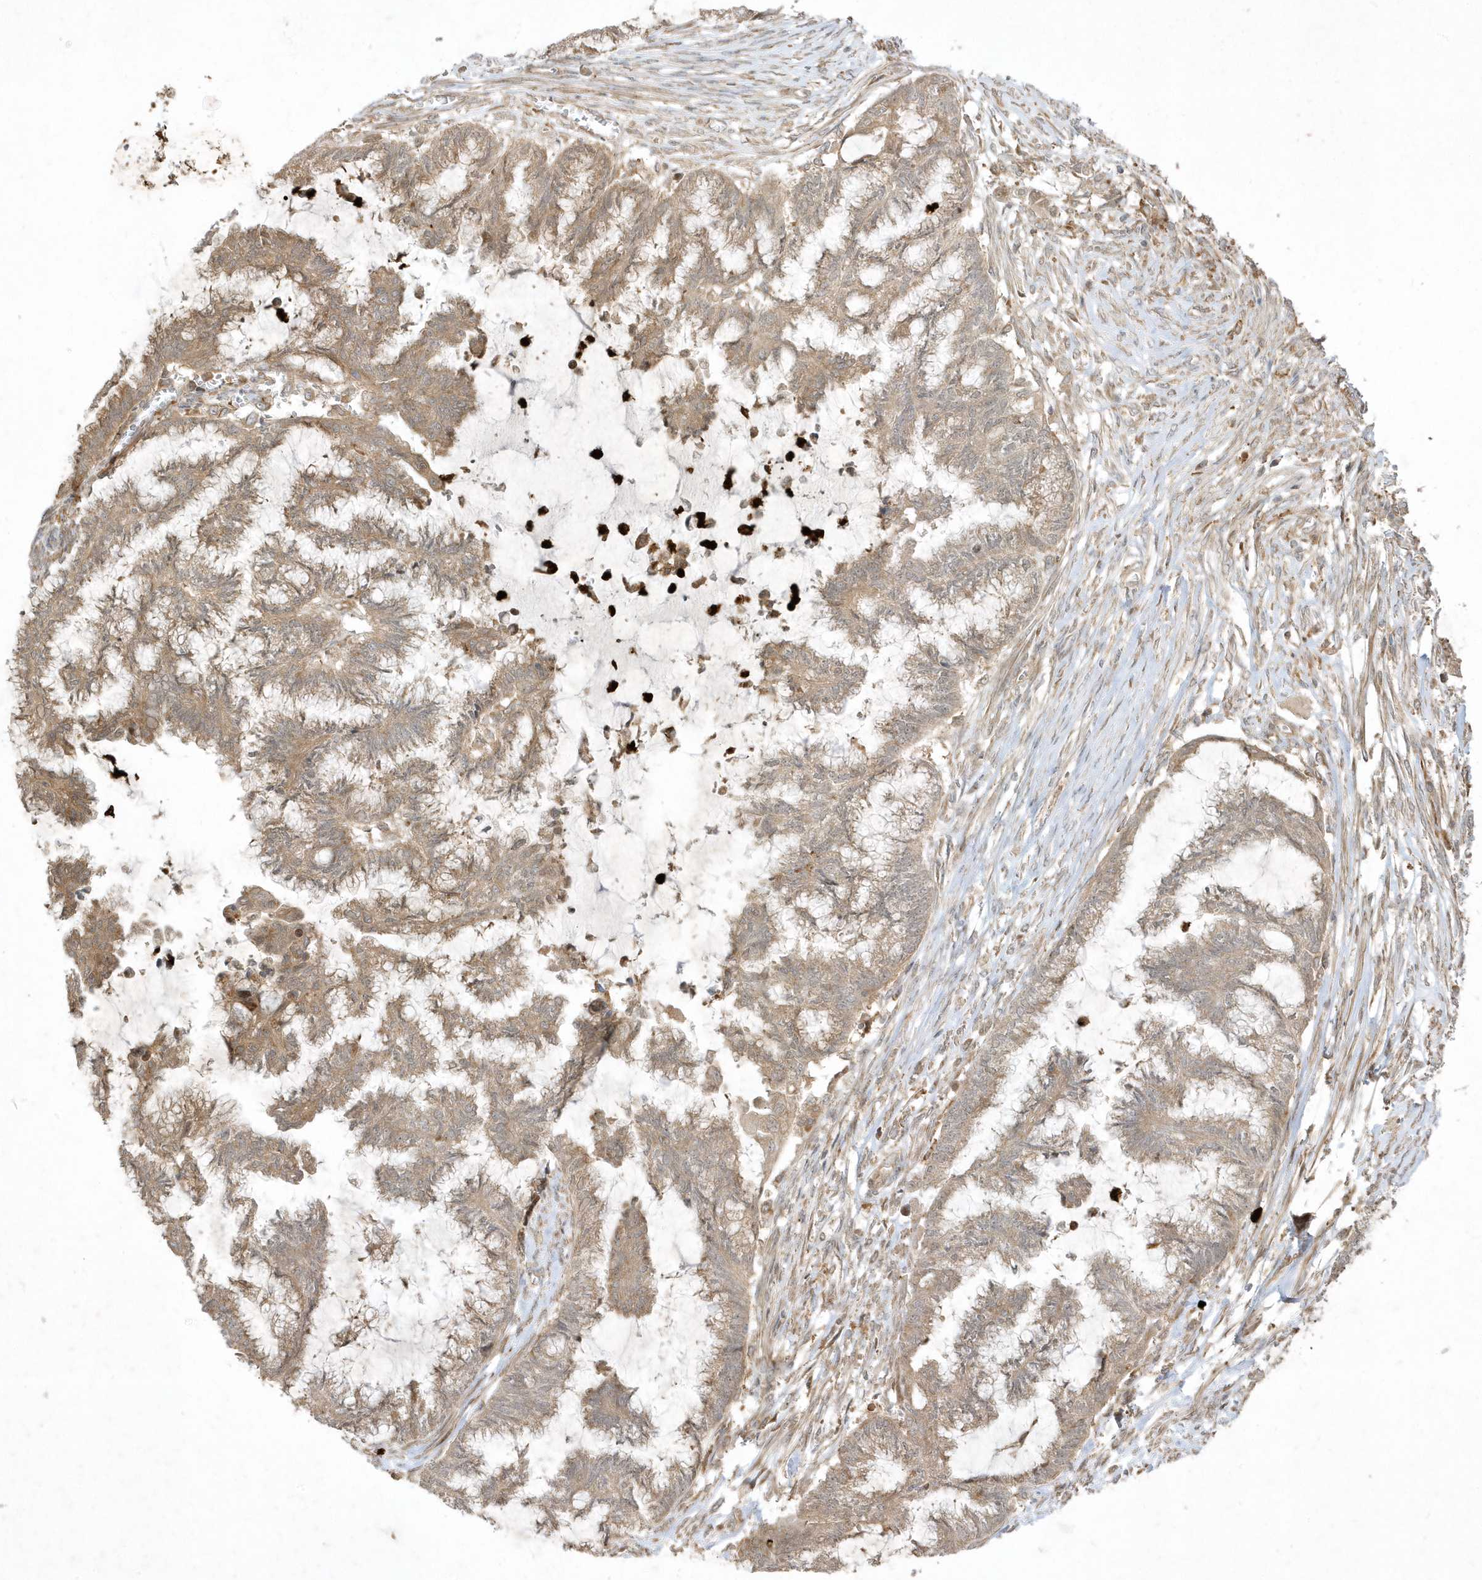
{"staining": {"intensity": "weak", "quantity": "25%-75%", "location": "cytoplasmic/membranous"}, "tissue": "endometrial cancer", "cell_type": "Tumor cells", "image_type": "cancer", "snomed": [{"axis": "morphology", "description": "Adenocarcinoma, NOS"}, {"axis": "topography", "description": "Endometrium"}], "caption": "Immunohistochemistry (IHC) staining of endometrial cancer (adenocarcinoma), which displays low levels of weak cytoplasmic/membranous positivity in approximately 25%-75% of tumor cells indicating weak cytoplasmic/membranous protein staining. The staining was performed using DAB (3,3'-diaminobenzidine) (brown) for protein detection and nuclei were counterstained in hematoxylin (blue).", "gene": "IFT57", "patient": {"sex": "female", "age": 86}}